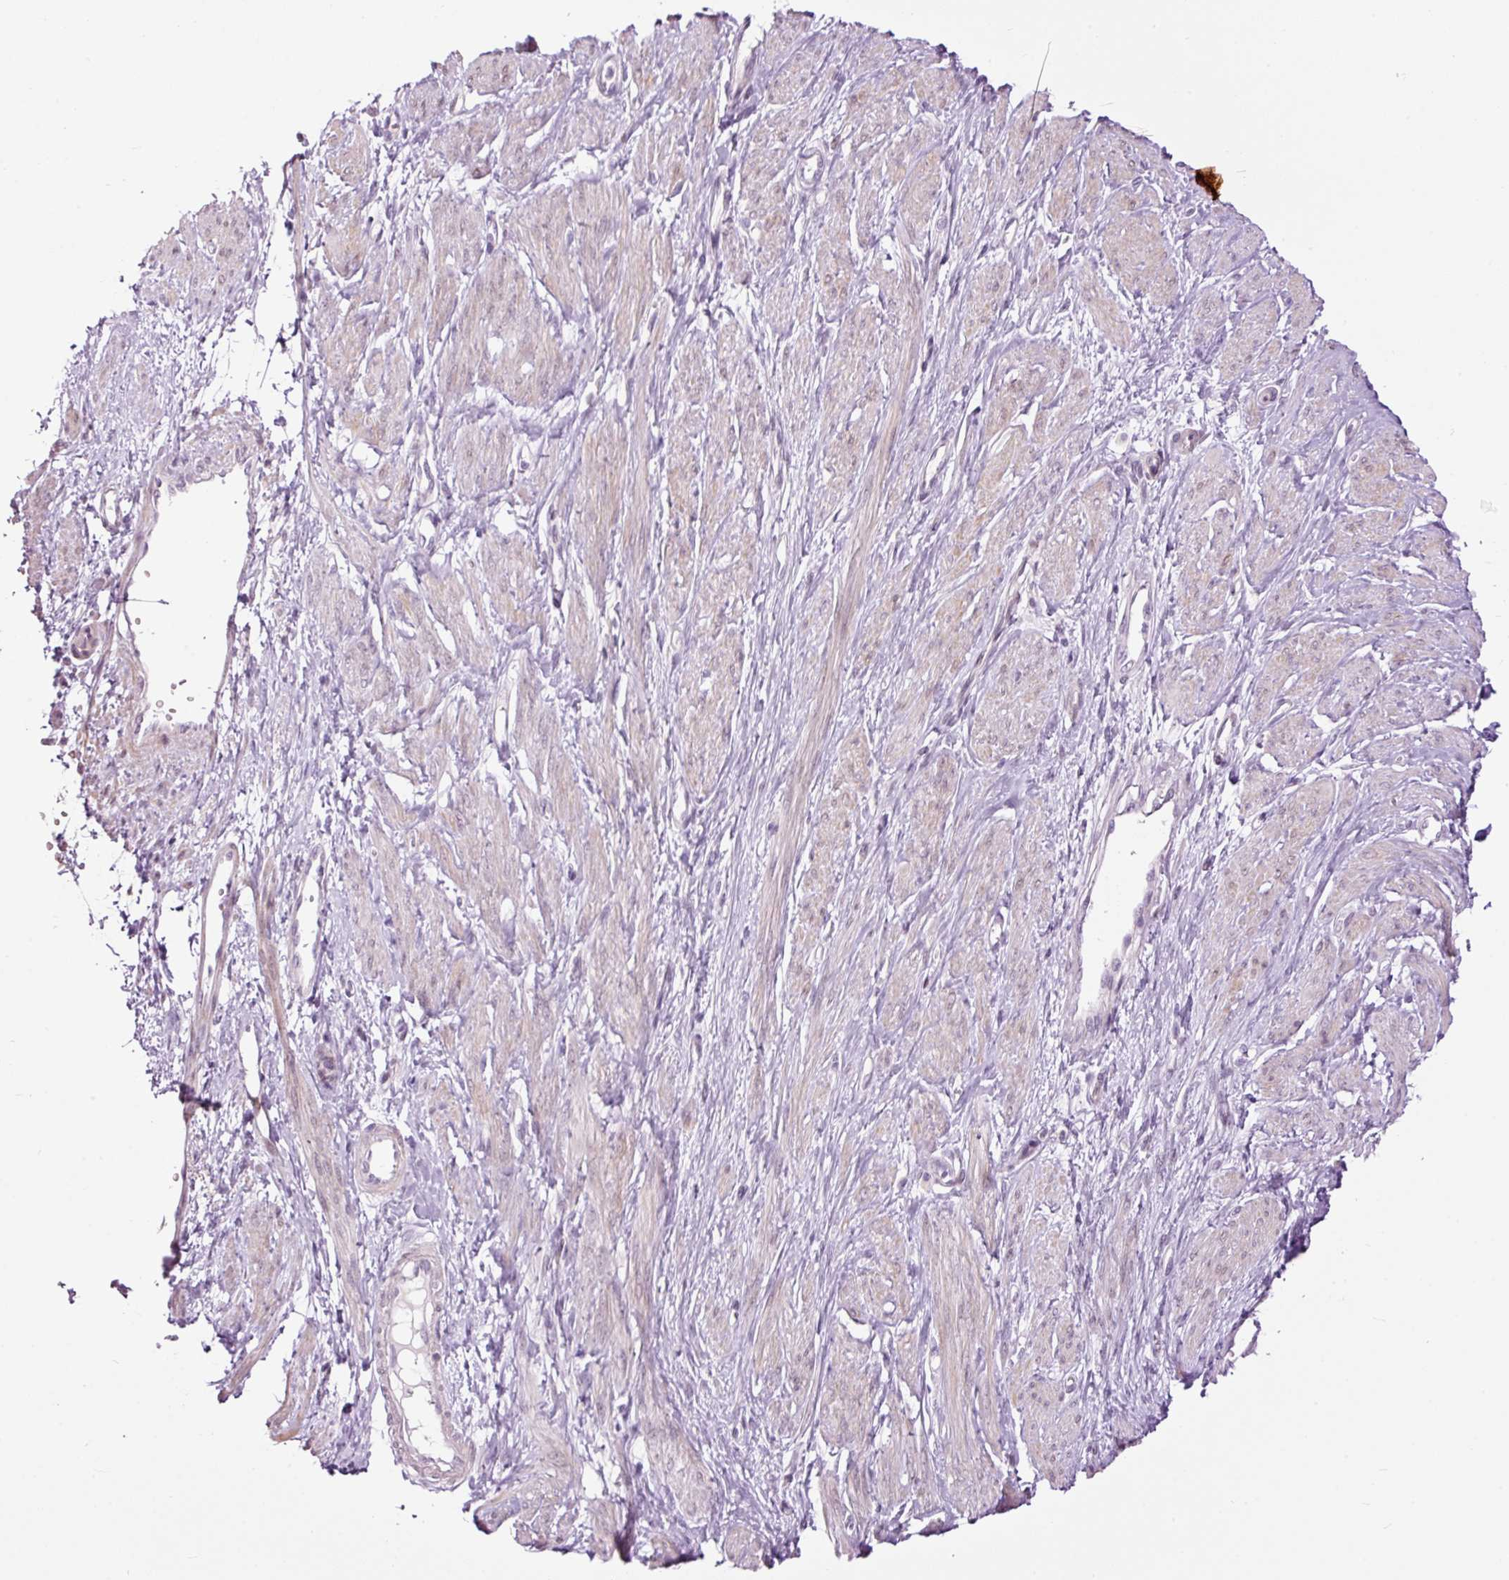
{"staining": {"intensity": "weak", "quantity": "25%-75%", "location": "cytoplasmic/membranous"}, "tissue": "smooth muscle", "cell_type": "Smooth muscle cells", "image_type": "normal", "snomed": [{"axis": "morphology", "description": "Normal tissue, NOS"}, {"axis": "topography", "description": "Smooth muscle"}, {"axis": "topography", "description": "Uterus"}], "caption": "About 25%-75% of smooth muscle cells in unremarkable smooth muscle display weak cytoplasmic/membranous protein expression as visualized by brown immunohistochemical staining.", "gene": "FCRL4", "patient": {"sex": "female", "age": 39}}